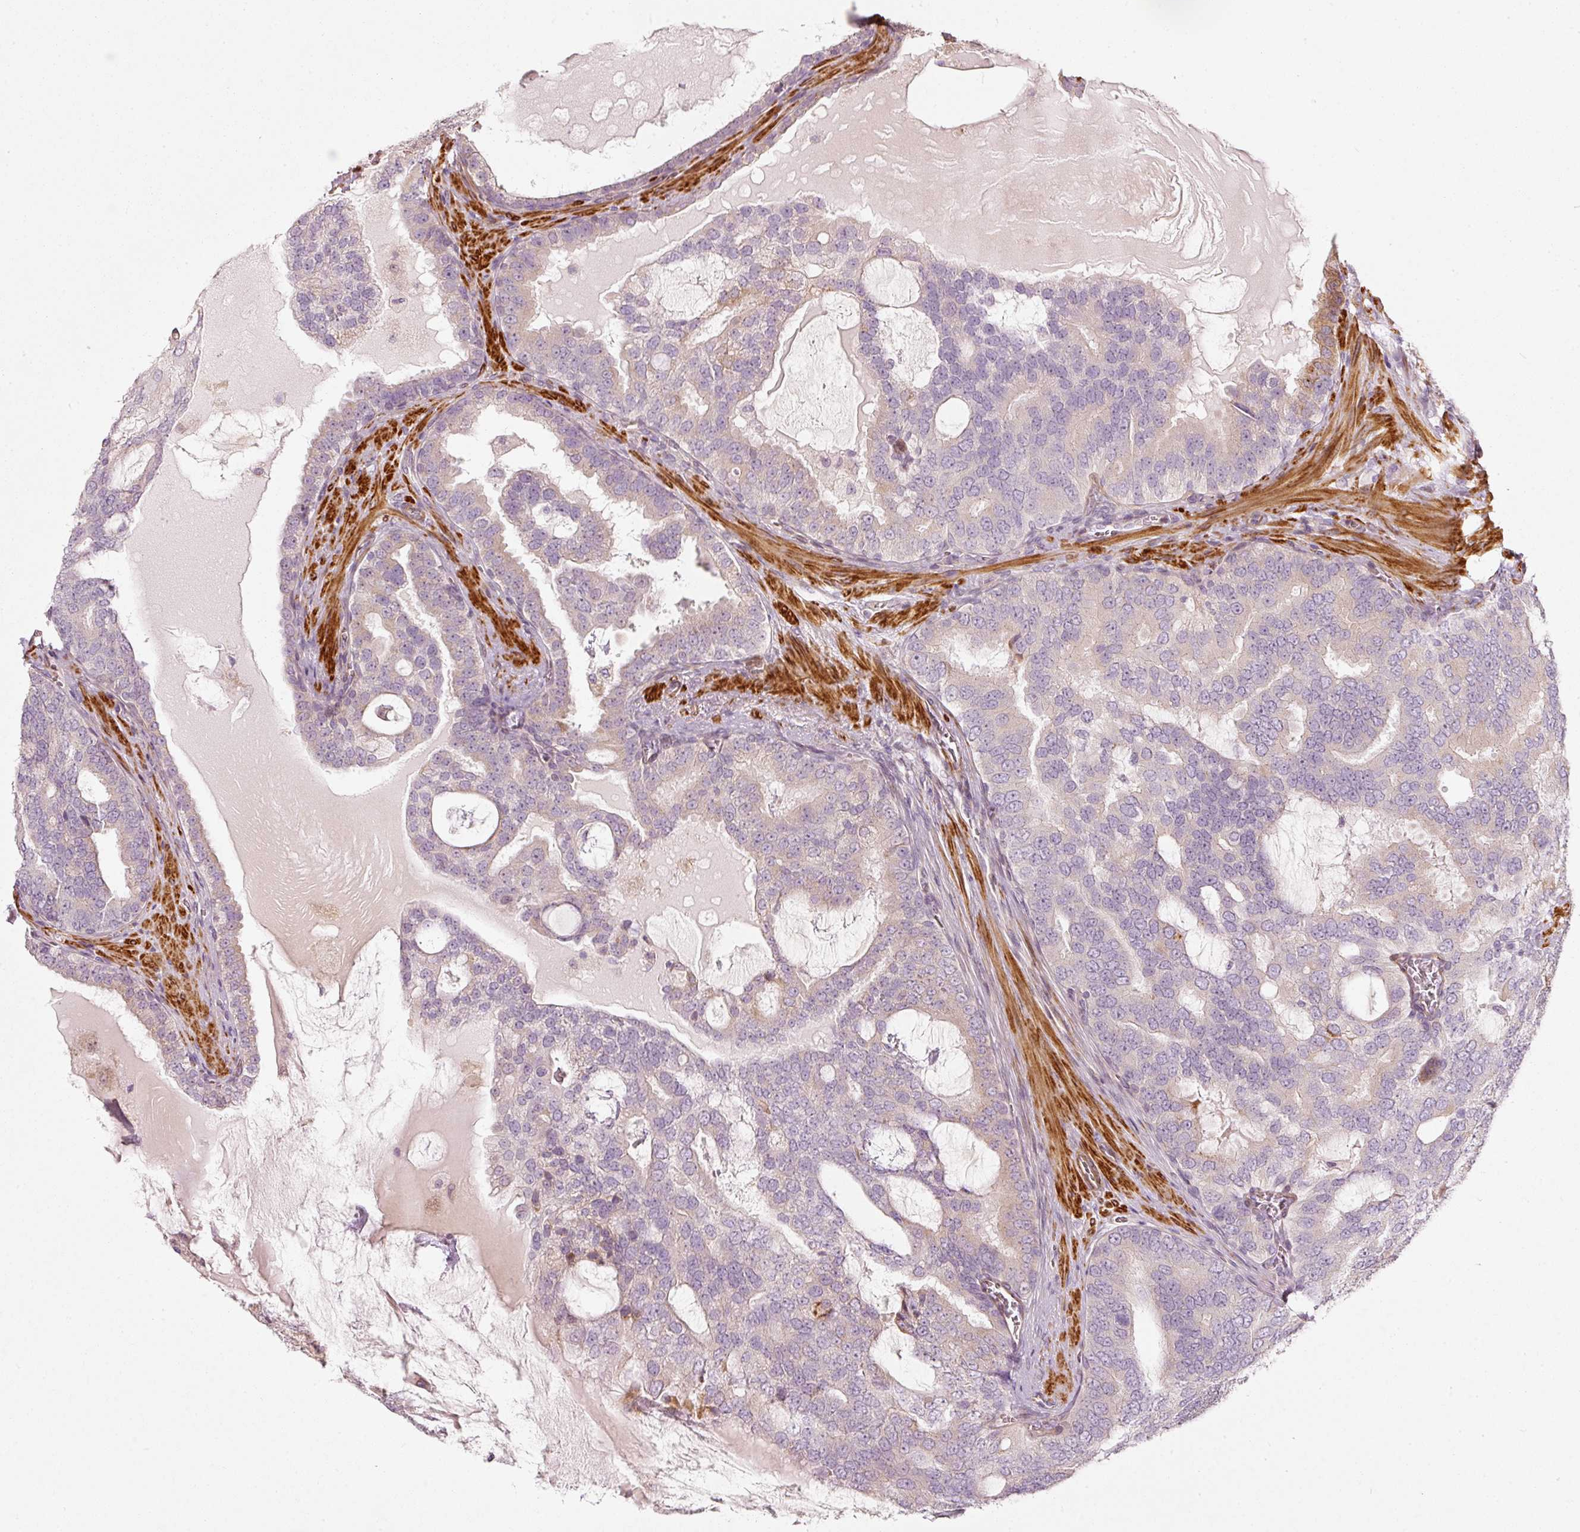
{"staining": {"intensity": "negative", "quantity": "none", "location": "none"}, "tissue": "prostate cancer", "cell_type": "Tumor cells", "image_type": "cancer", "snomed": [{"axis": "morphology", "description": "Adenocarcinoma, High grade"}, {"axis": "topography", "description": "Prostate"}], "caption": "An image of prostate cancer stained for a protein shows no brown staining in tumor cells. (DAB immunohistochemistry (IHC) visualized using brightfield microscopy, high magnification).", "gene": "KCNQ1", "patient": {"sex": "male", "age": 55}}